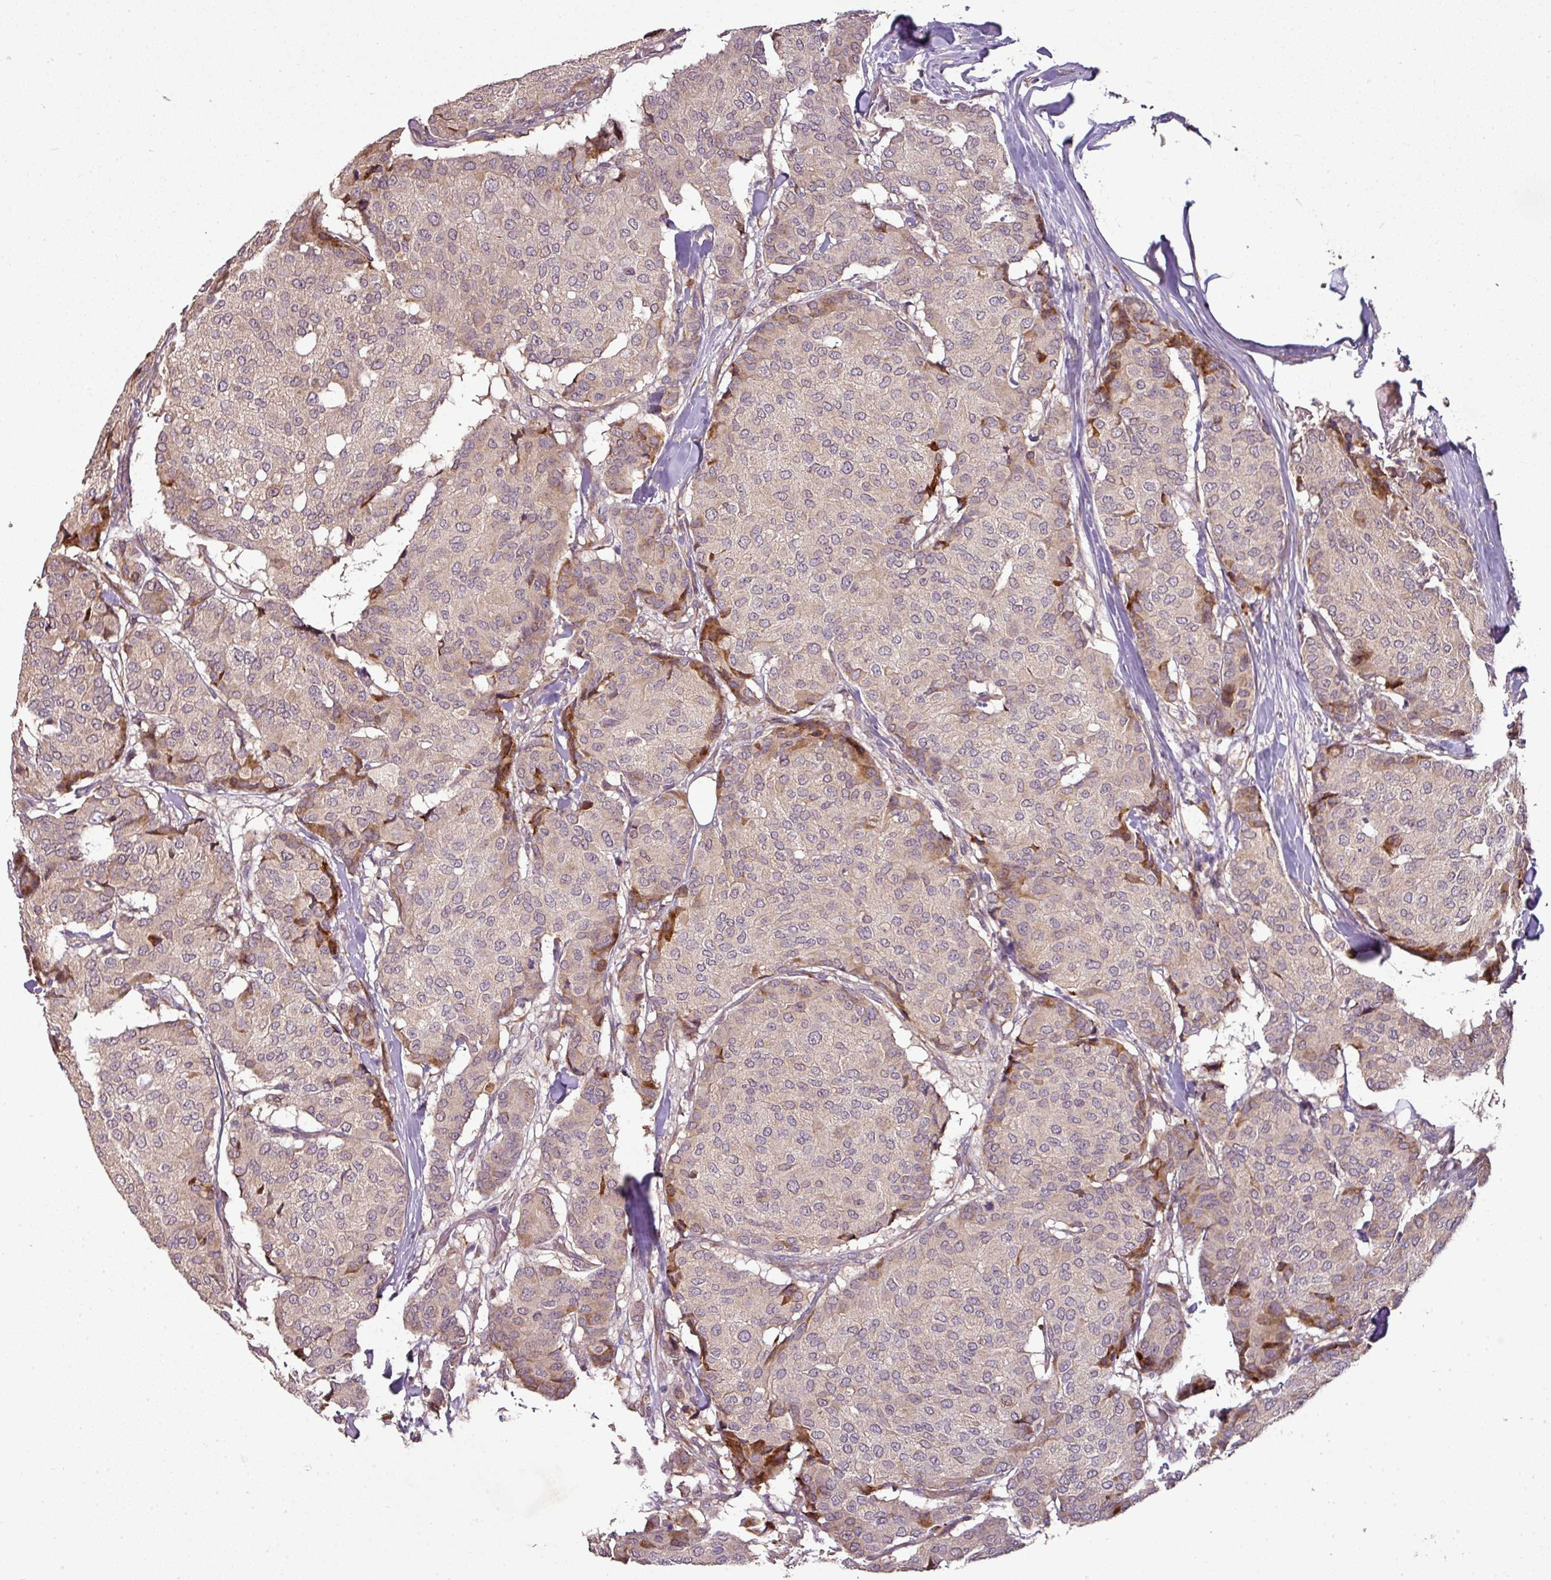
{"staining": {"intensity": "negative", "quantity": "none", "location": "none"}, "tissue": "breast cancer", "cell_type": "Tumor cells", "image_type": "cancer", "snomed": [{"axis": "morphology", "description": "Duct carcinoma"}, {"axis": "topography", "description": "Breast"}], "caption": "Immunohistochemical staining of breast cancer (intraductal carcinoma) reveals no significant positivity in tumor cells.", "gene": "SPCS3", "patient": {"sex": "female", "age": 75}}